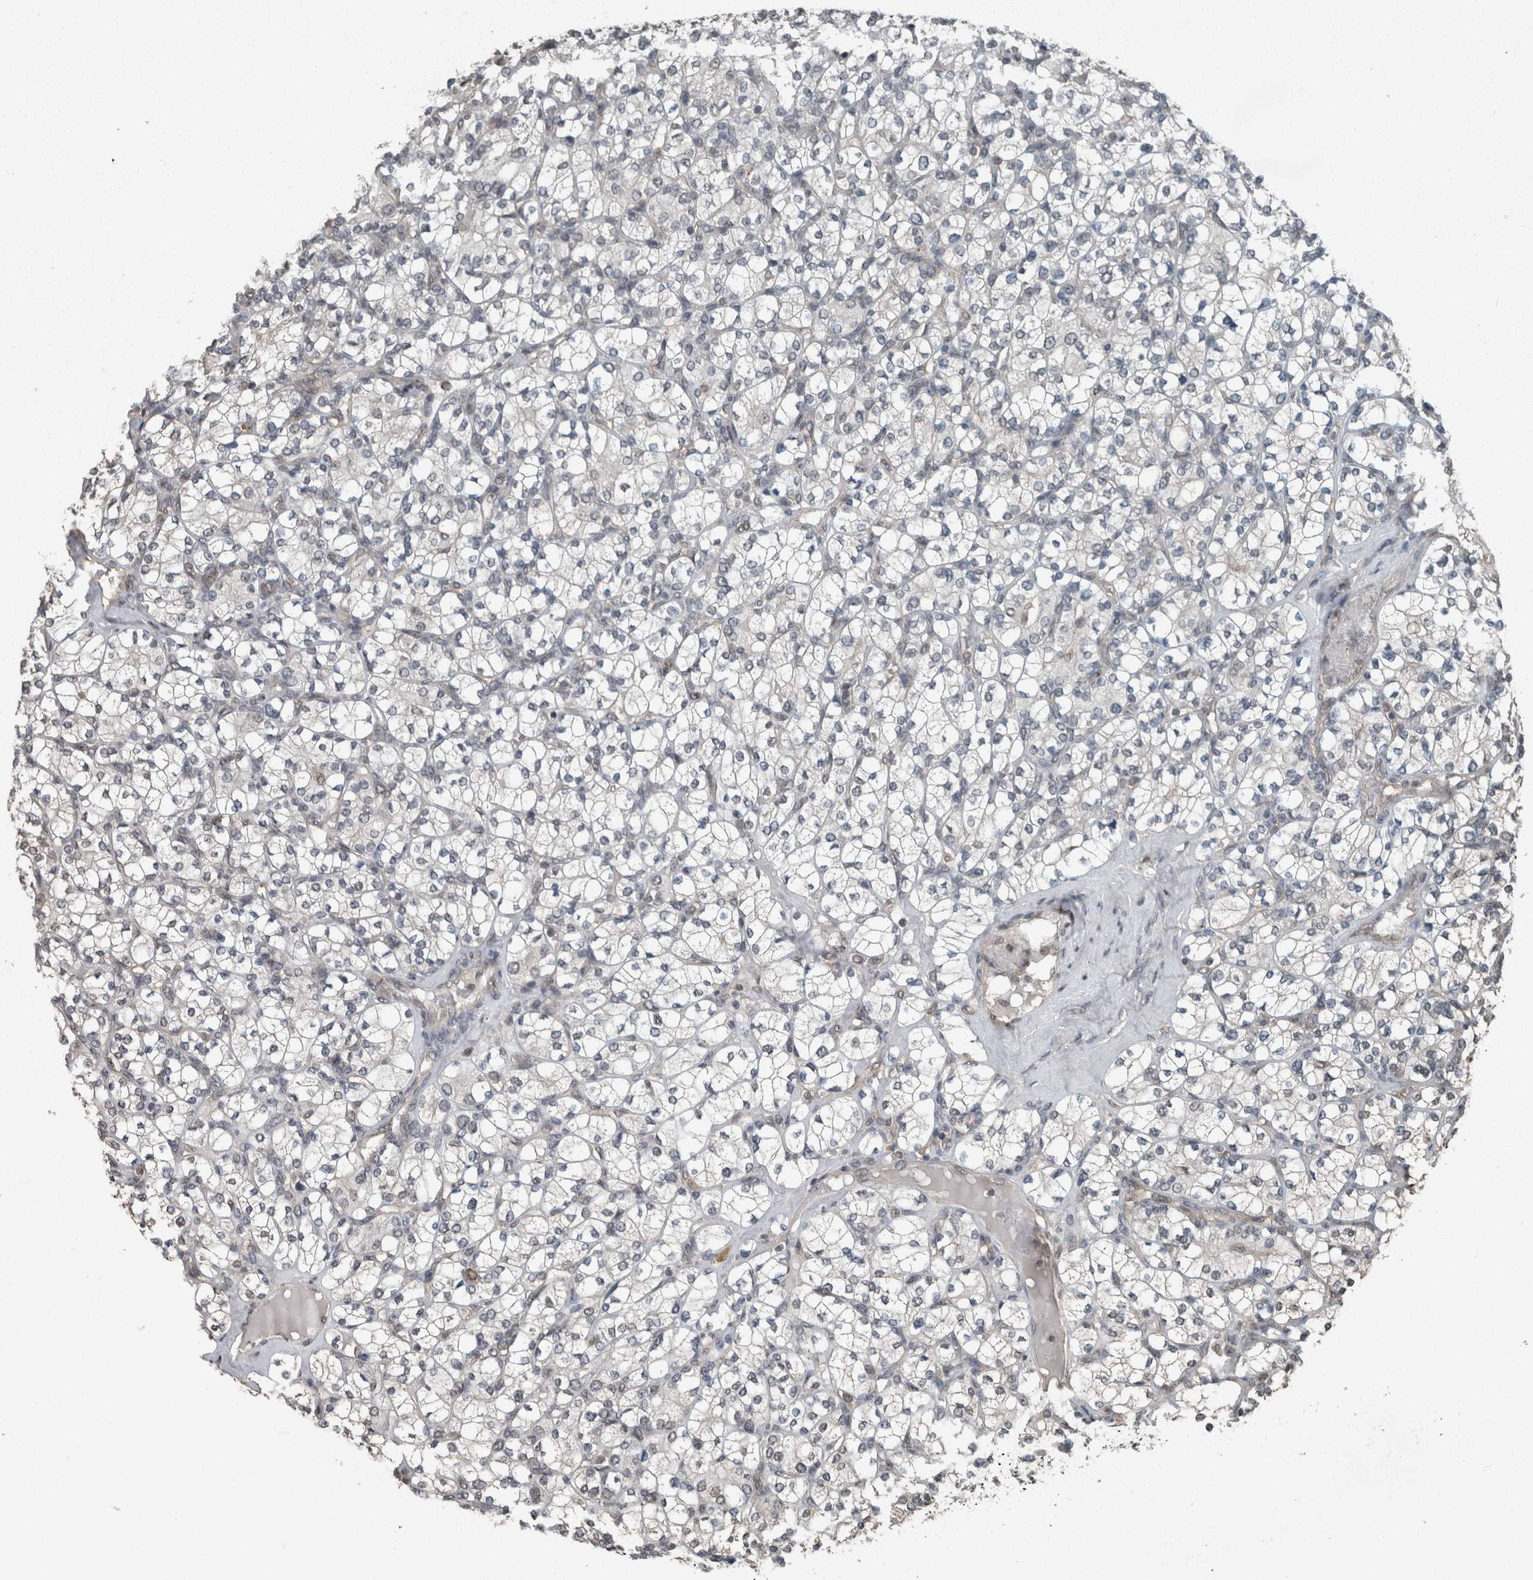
{"staining": {"intensity": "negative", "quantity": "none", "location": "none"}, "tissue": "renal cancer", "cell_type": "Tumor cells", "image_type": "cancer", "snomed": [{"axis": "morphology", "description": "Adenocarcinoma, NOS"}, {"axis": "topography", "description": "Kidney"}], "caption": "Renal cancer (adenocarcinoma) was stained to show a protein in brown. There is no significant positivity in tumor cells.", "gene": "MYO1E", "patient": {"sex": "male", "age": 77}}